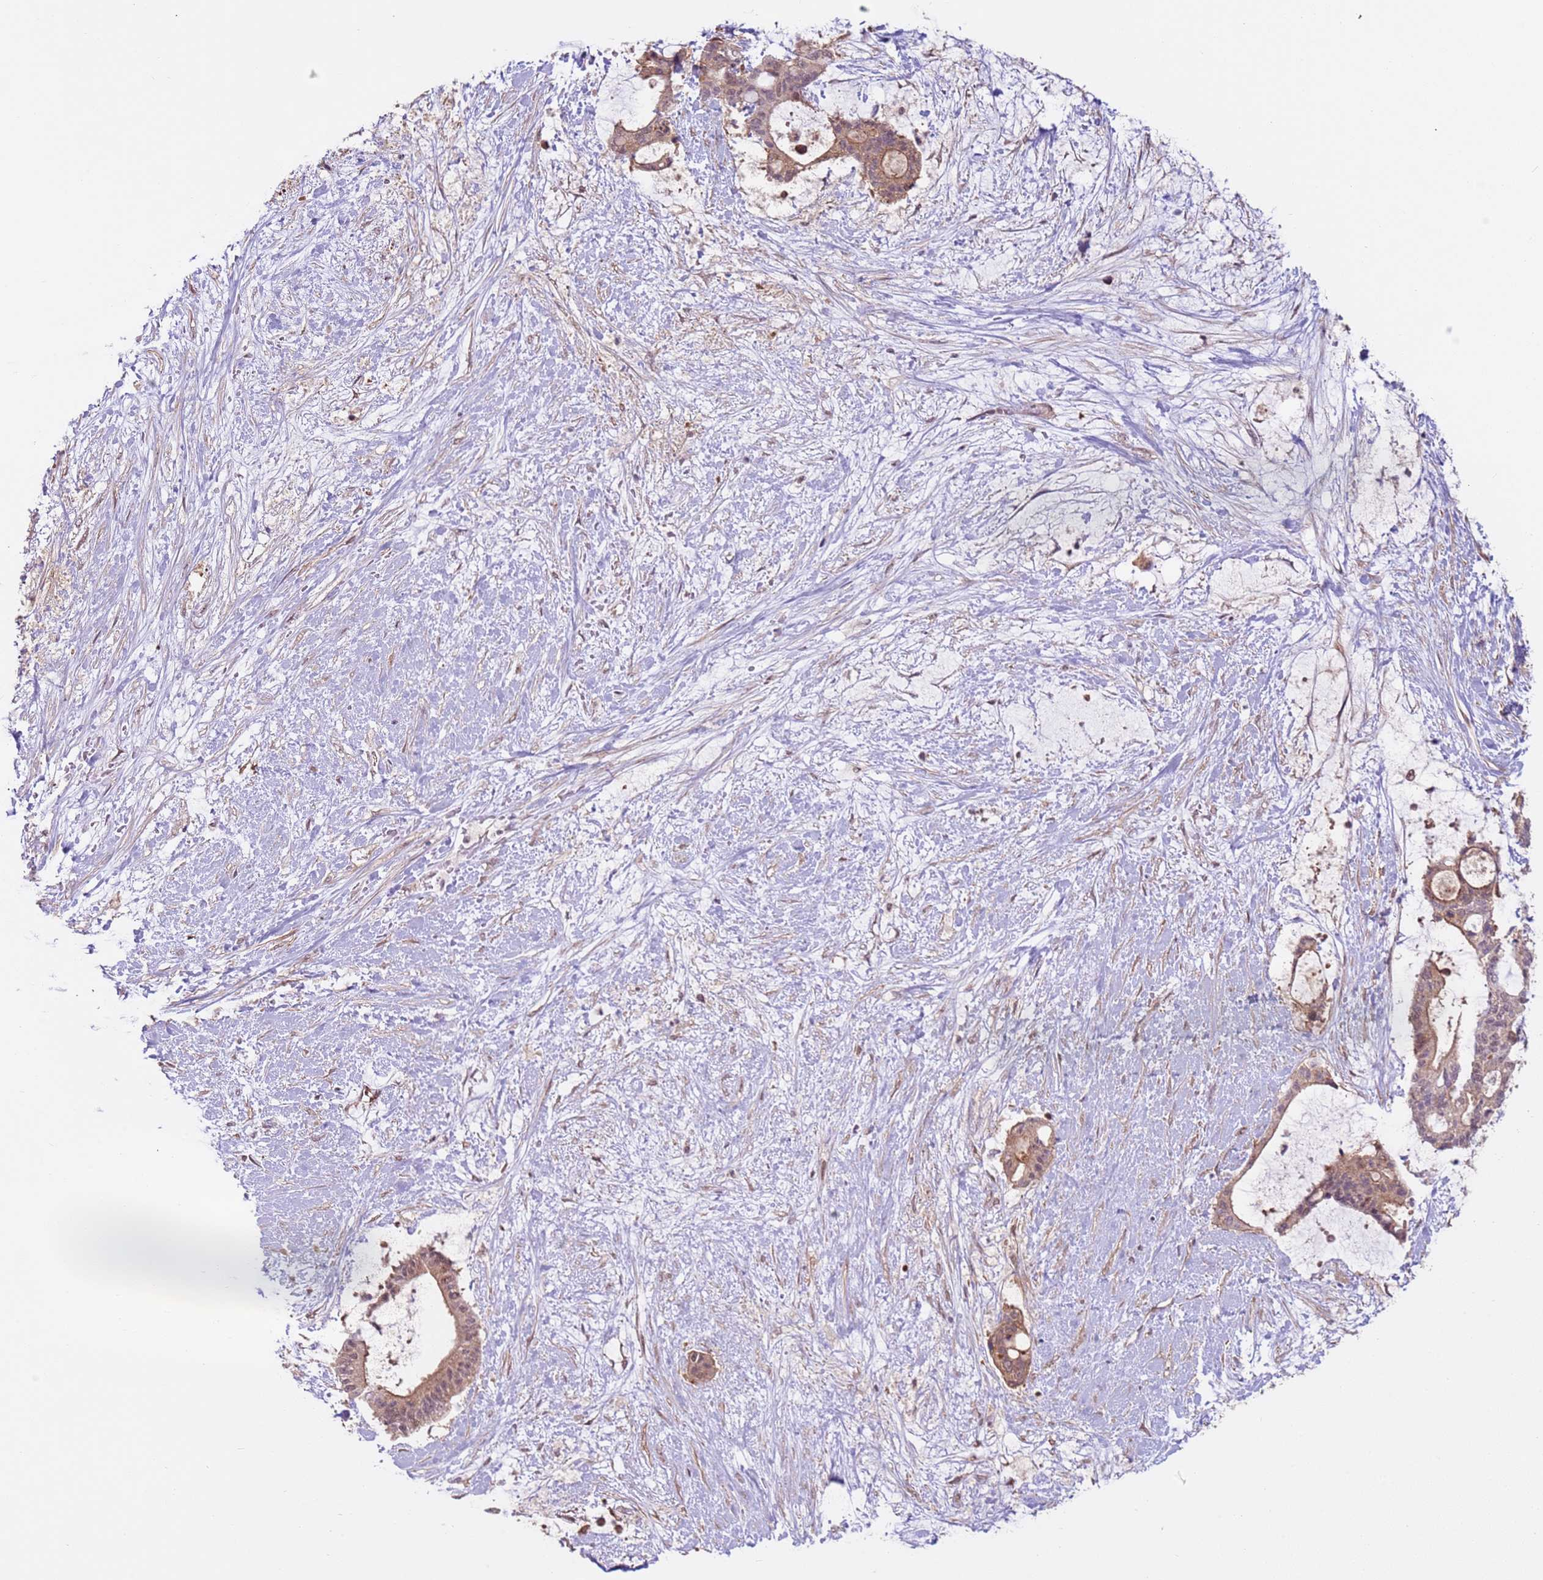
{"staining": {"intensity": "moderate", "quantity": ">75%", "location": "cytoplasmic/membranous"}, "tissue": "liver cancer", "cell_type": "Tumor cells", "image_type": "cancer", "snomed": [{"axis": "morphology", "description": "Normal tissue, NOS"}, {"axis": "morphology", "description": "Cholangiocarcinoma"}, {"axis": "topography", "description": "Liver"}, {"axis": "topography", "description": "Peripheral nerve tissue"}], "caption": "Tumor cells display medium levels of moderate cytoplasmic/membranous expression in approximately >75% of cells in liver cancer.", "gene": "DCAF4", "patient": {"sex": "female", "age": 73}}